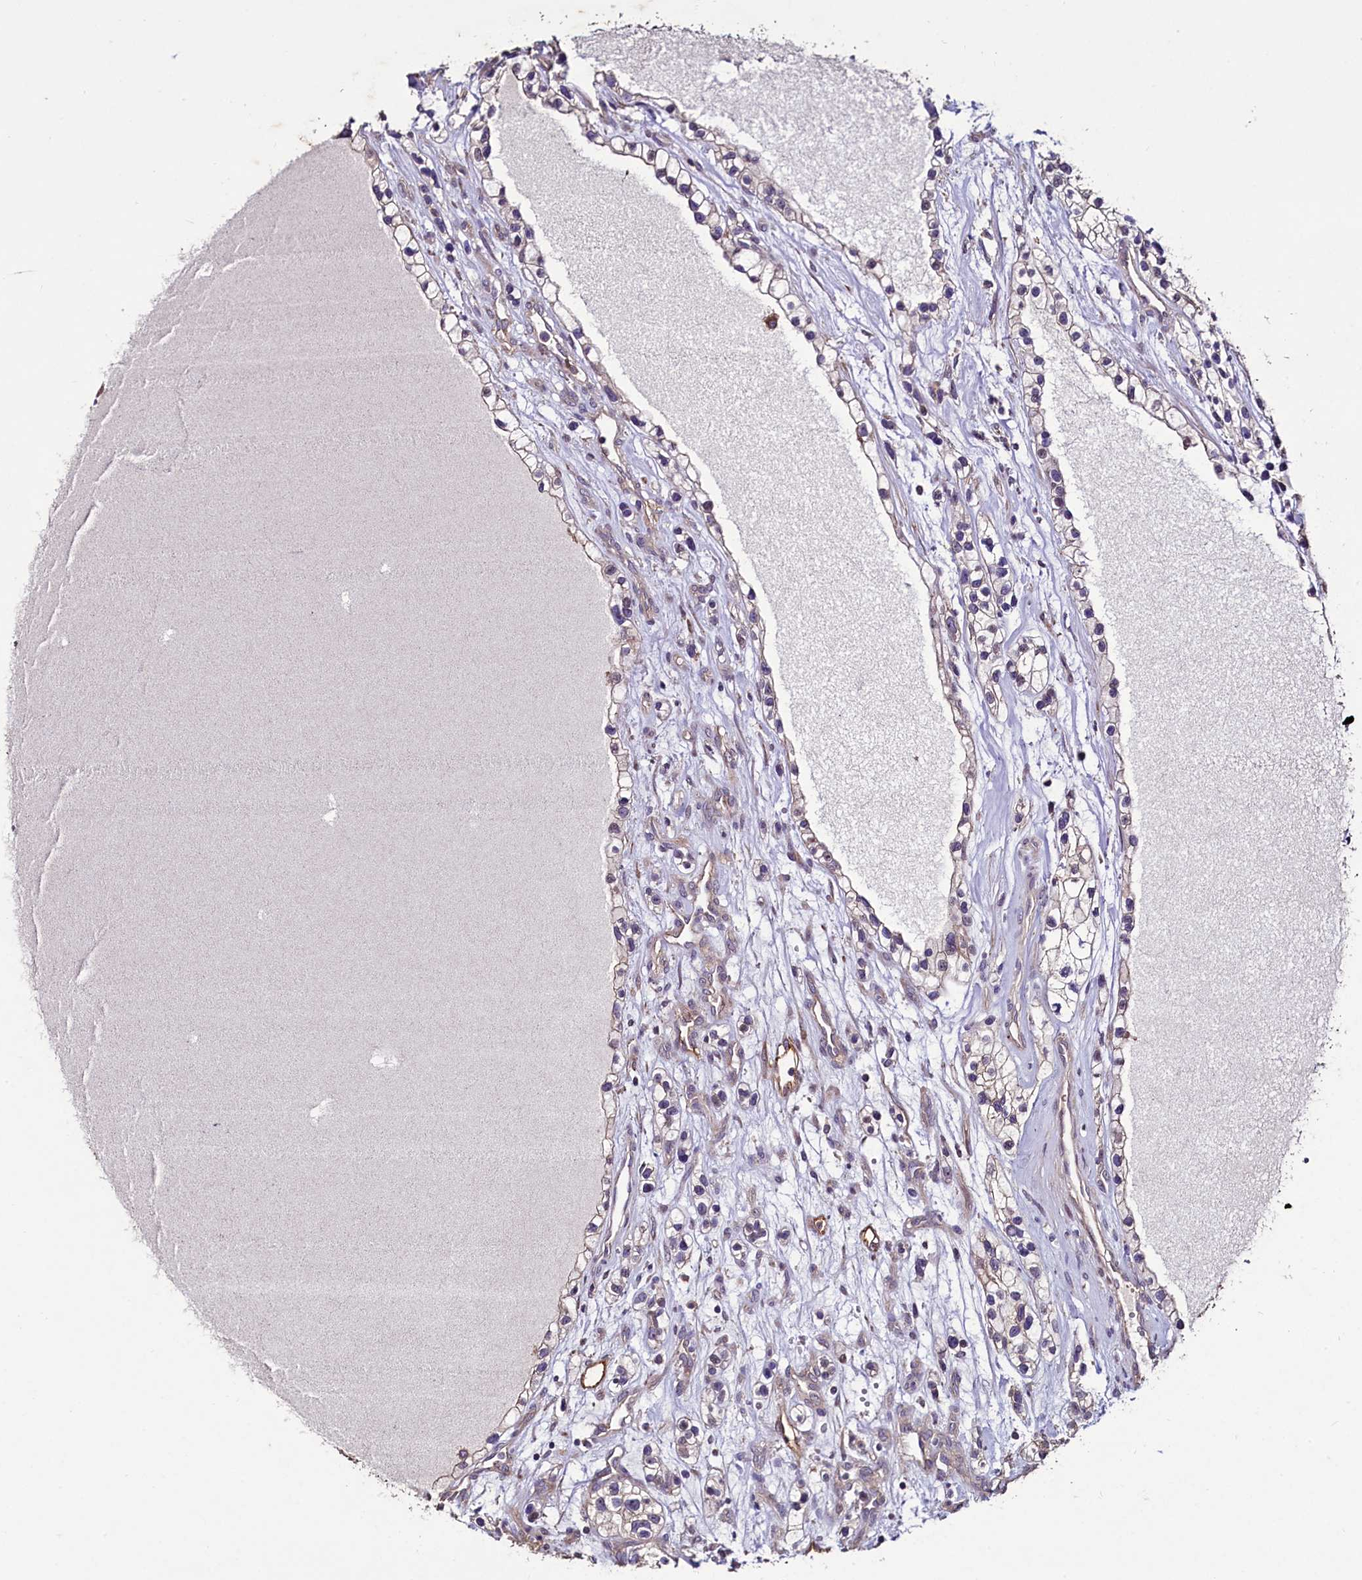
{"staining": {"intensity": "weak", "quantity": "<25%", "location": "cytoplasmic/membranous"}, "tissue": "renal cancer", "cell_type": "Tumor cells", "image_type": "cancer", "snomed": [{"axis": "morphology", "description": "Adenocarcinoma, NOS"}, {"axis": "topography", "description": "Kidney"}], "caption": "DAB (3,3'-diaminobenzidine) immunohistochemical staining of human renal cancer exhibits no significant positivity in tumor cells. (DAB IHC with hematoxylin counter stain).", "gene": "PALM", "patient": {"sex": "female", "age": 57}}